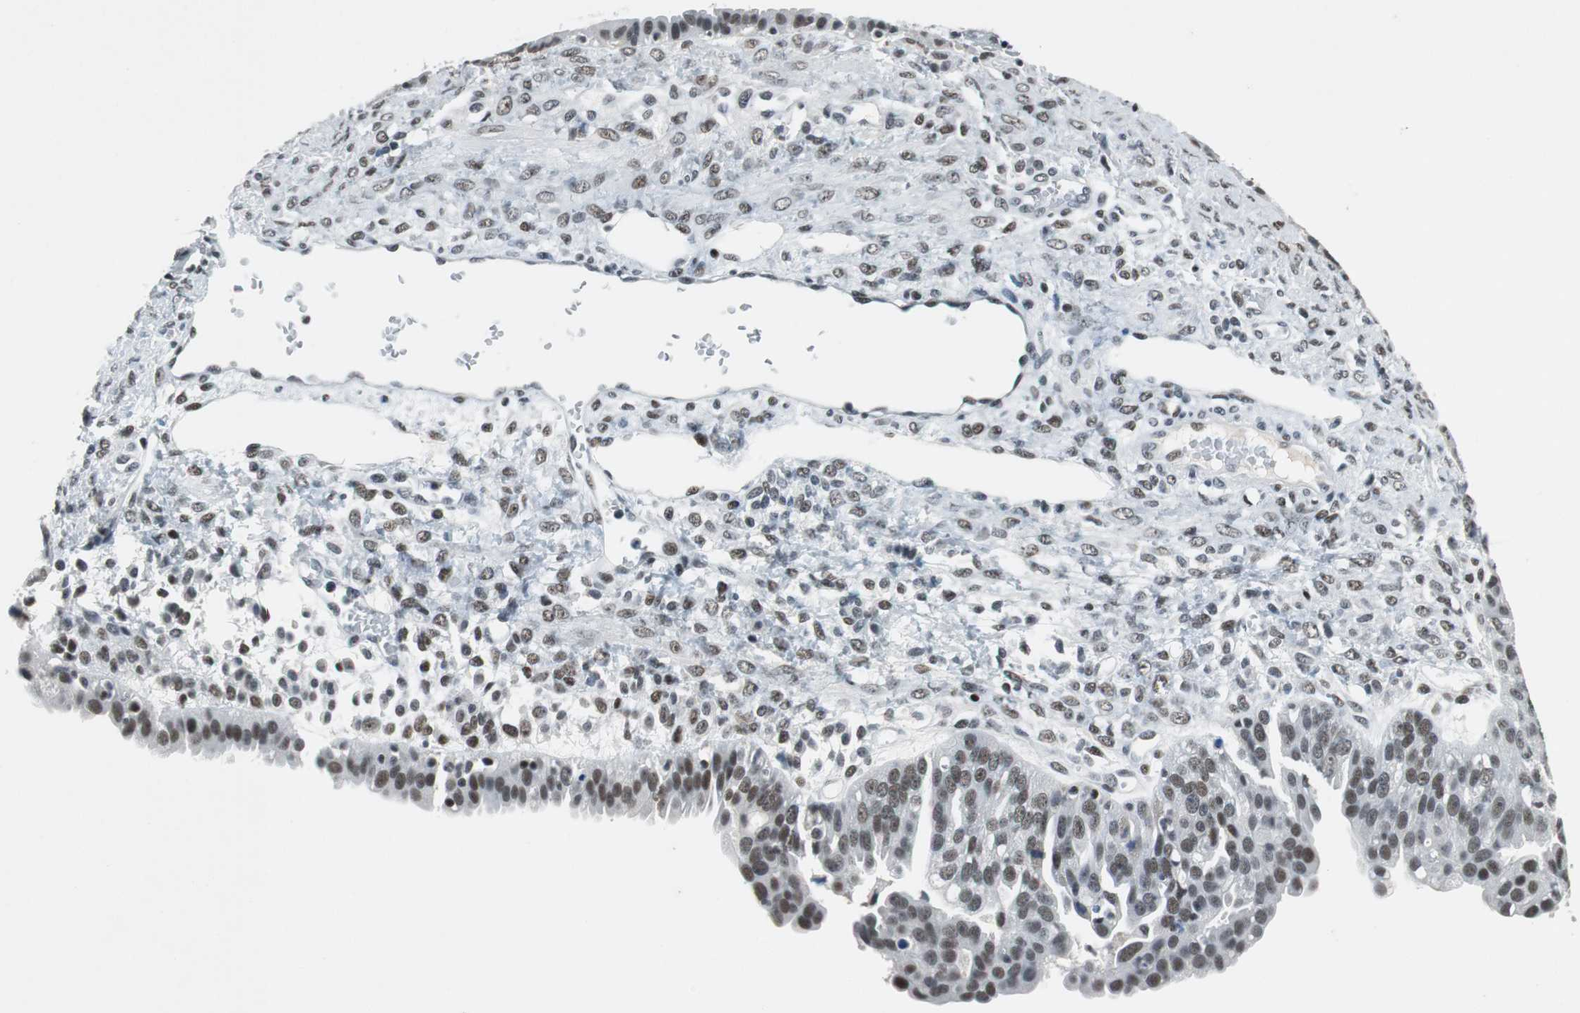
{"staining": {"intensity": "weak", "quantity": ">75%", "location": "nuclear"}, "tissue": "ovarian cancer", "cell_type": "Tumor cells", "image_type": "cancer", "snomed": [{"axis": "morphology", "description": "Carcinoma, NOS"}, {"axis": "topography", "description": "Soft tissue"}, {"axis": "topography", "description": "Ovary"}], "caption": "DAB immunohistochemical staining of human ovarian carcinoma displays weak nuclear protein expression in about >75% of tumor cells.", "gene": "HDAC3", "patient": {"sex": "female", "age": 54}}